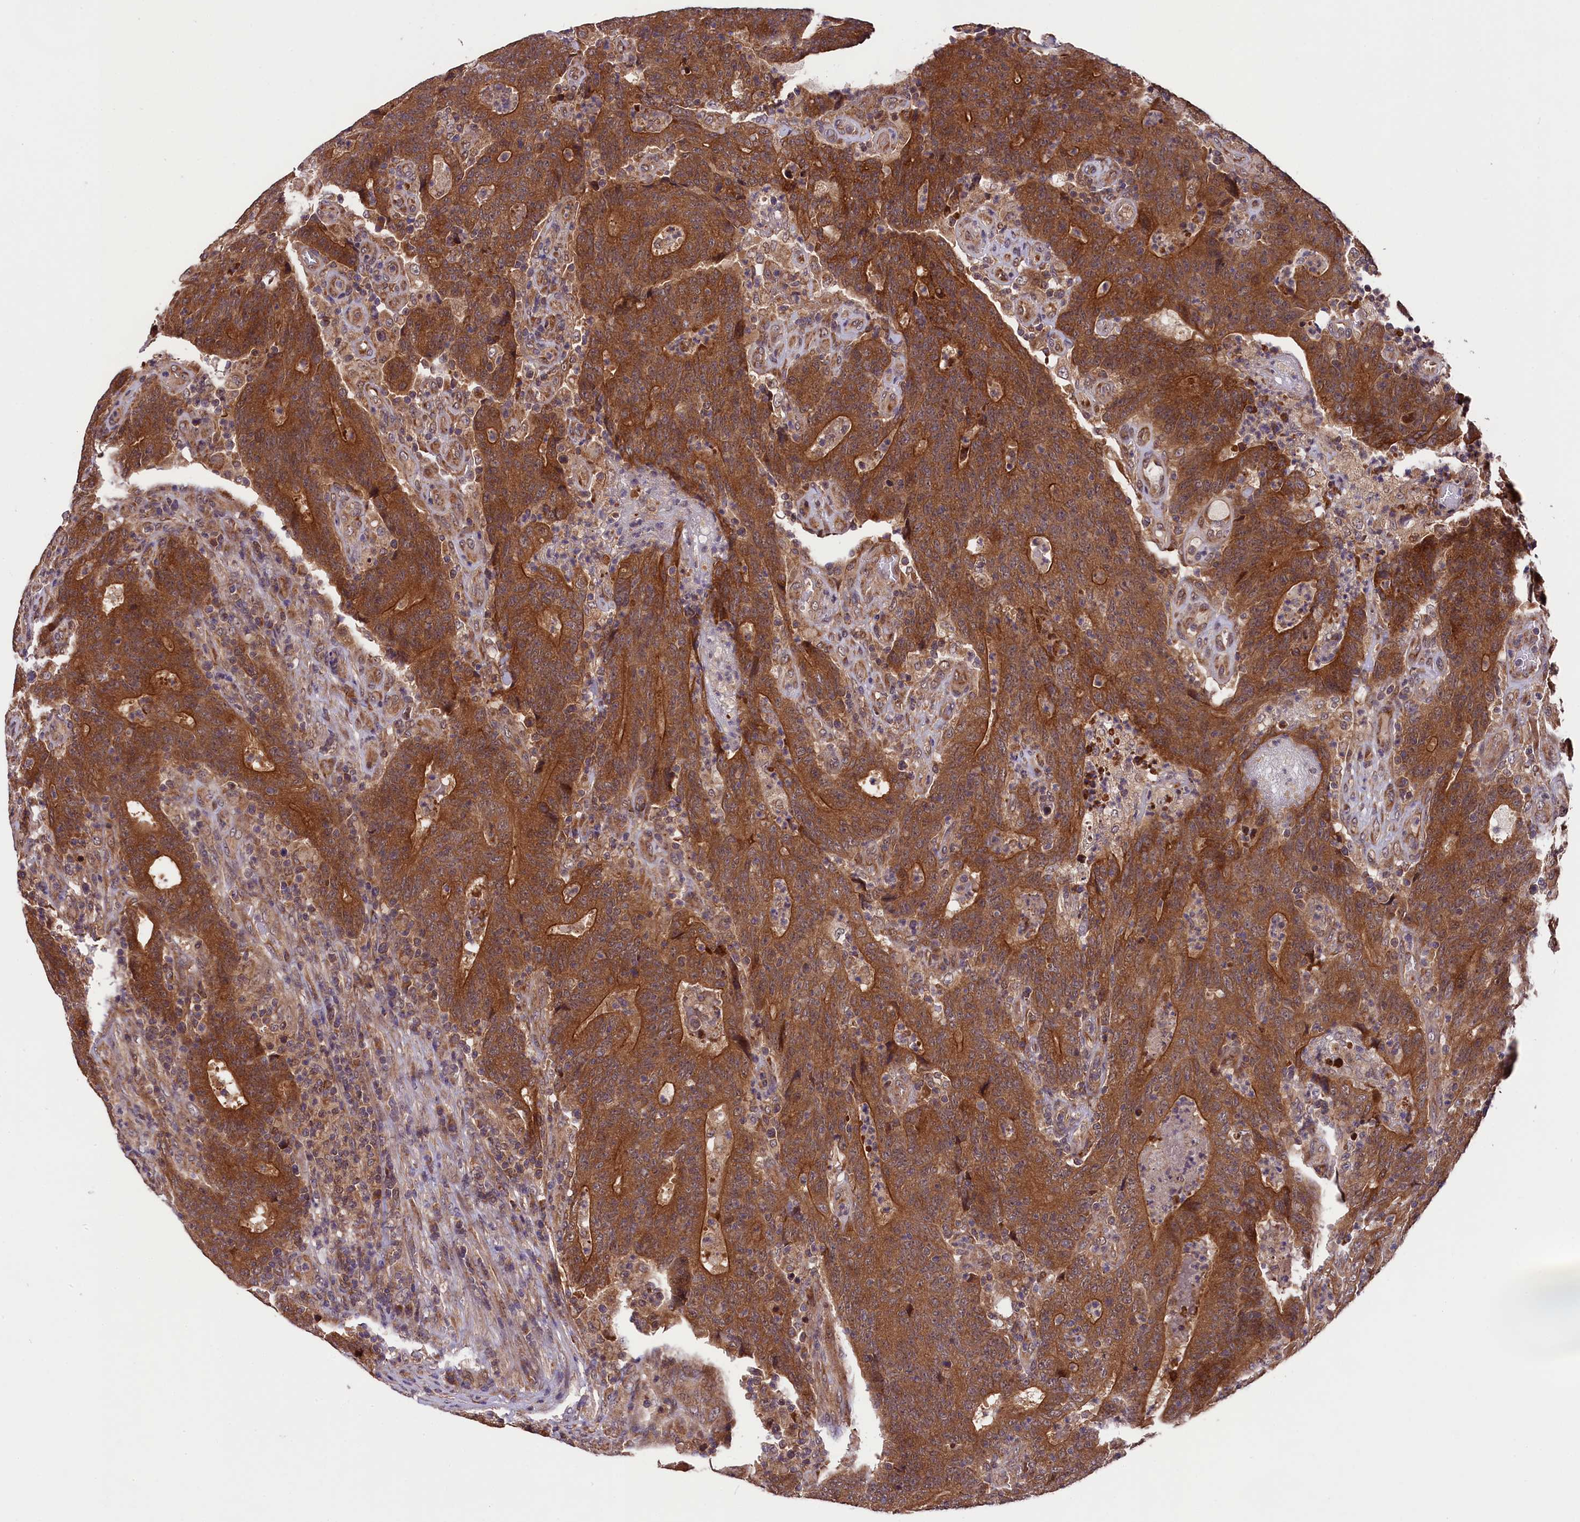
{"staining": {"intensity": "strong", "quantity": ">75%", "location": "cytoplasmic/membranous"}, "tissue": "colorectal cancer", "cell_type": "Tumor cells", "image_type": "cancer", "snomed": [{"axis": "morphology", "description": "Adenocarcinoma, NOS"}, {"axis": "topography", "description": "Colon"}], "caption": "Brown immunohistochemical staining in human colorectal cancer displays strong cytoplasmic/membranous expression in approximately >75% of tumor cells.", "gene": "DOHH", "patient": {"sex": "female", "age": 75}}